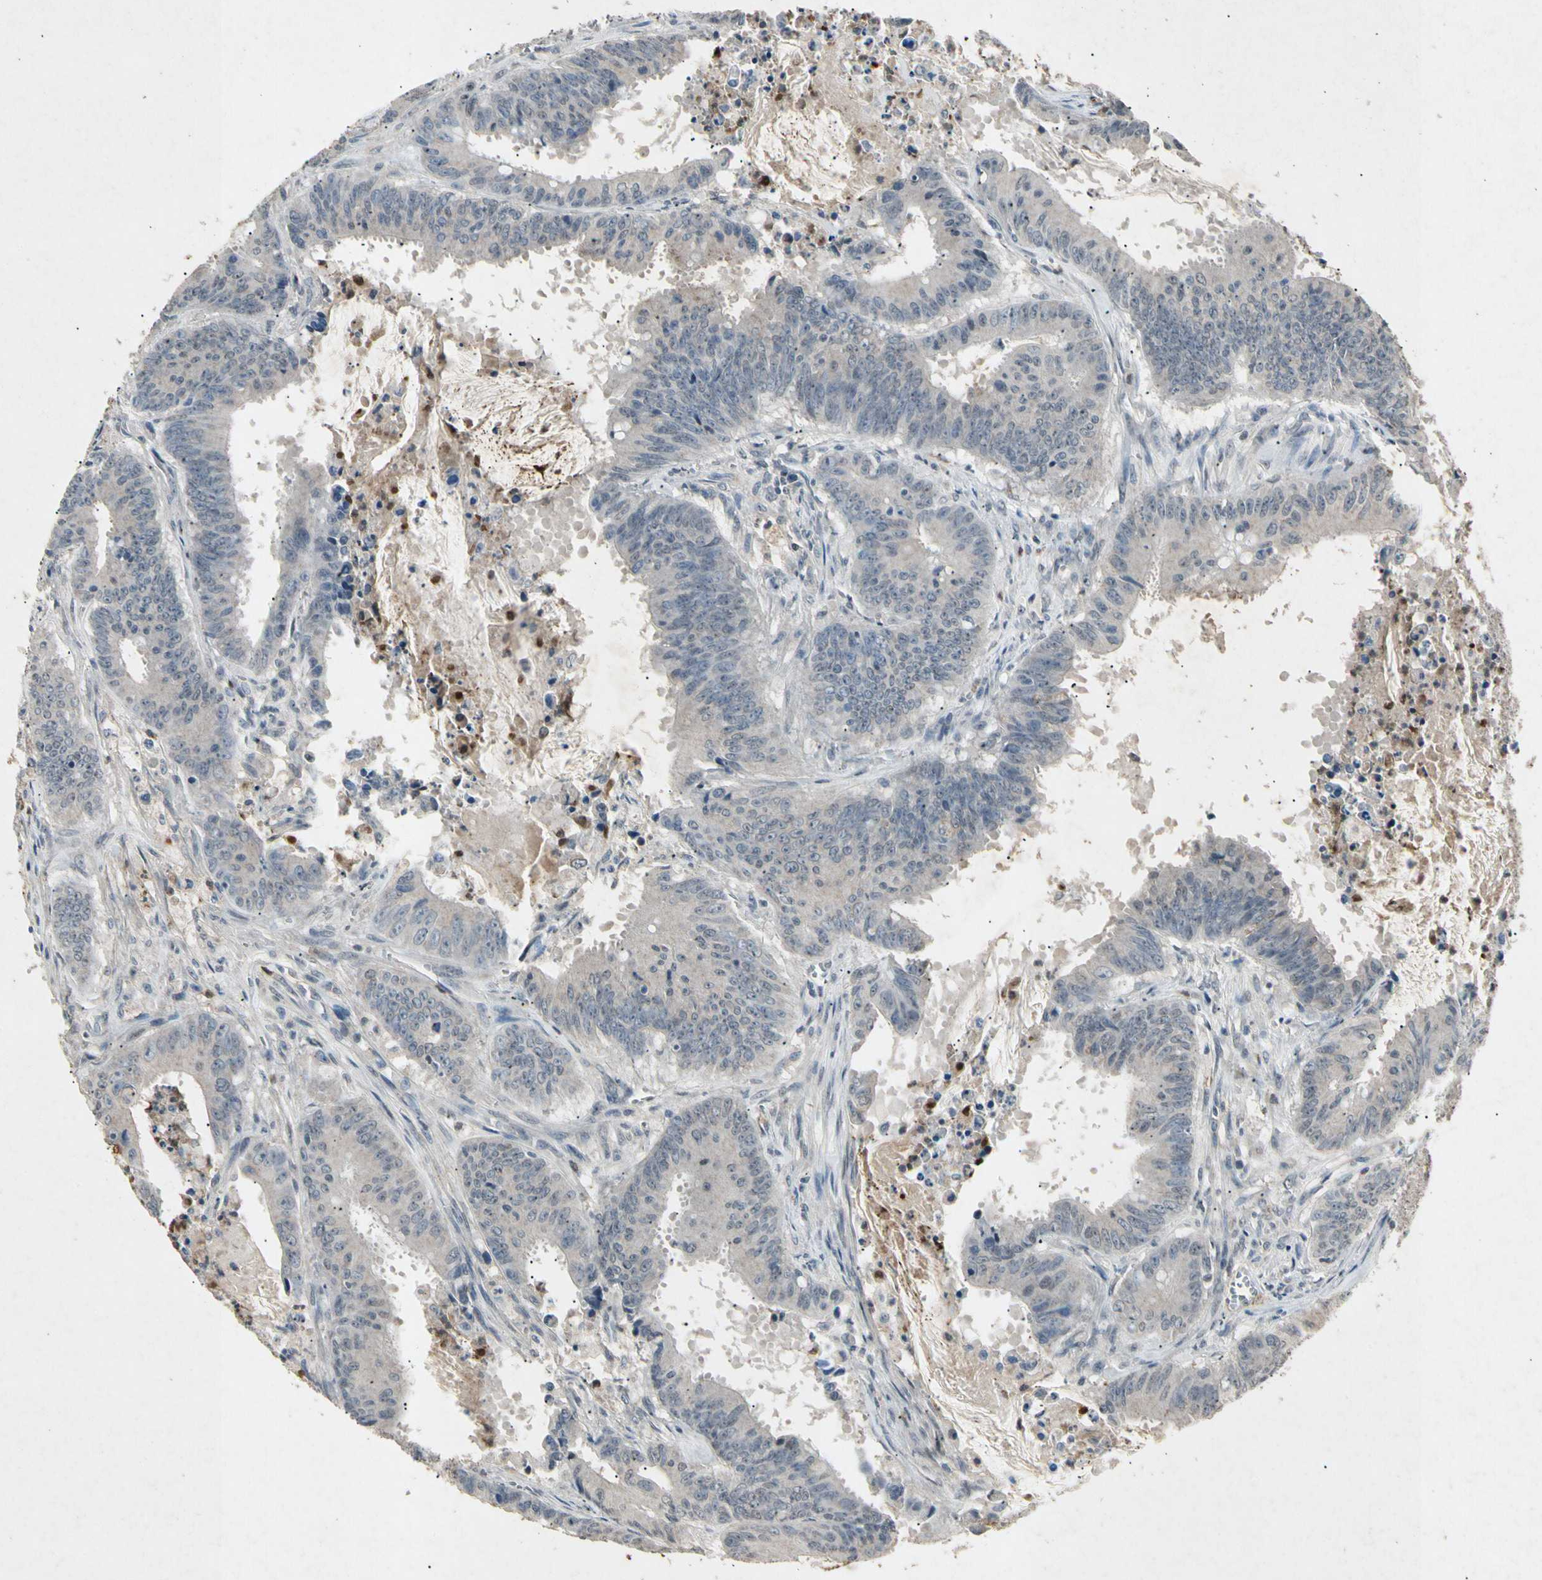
{"staining": {"intensity": "negative", "quantity": "none", "location": "none"}, "tissue": "colorectal cancer", "cell_type": "Tumor cells", "image_type": "cancer", "snomed": [{"axis": "morphology", "description": "Adenocarcinoma, NOS"}, {"axis": "topography", "description": "Colon"}], "caption": "Tumor cells are negative for brown protein staining in colorectal cancer. (DAB (3,3'-diaminobenzidine) immunohistochemistry (IHC) with hematoxylin counter stain).", "gene": "CP", "patient": {"sex": "male", "age": 45}}